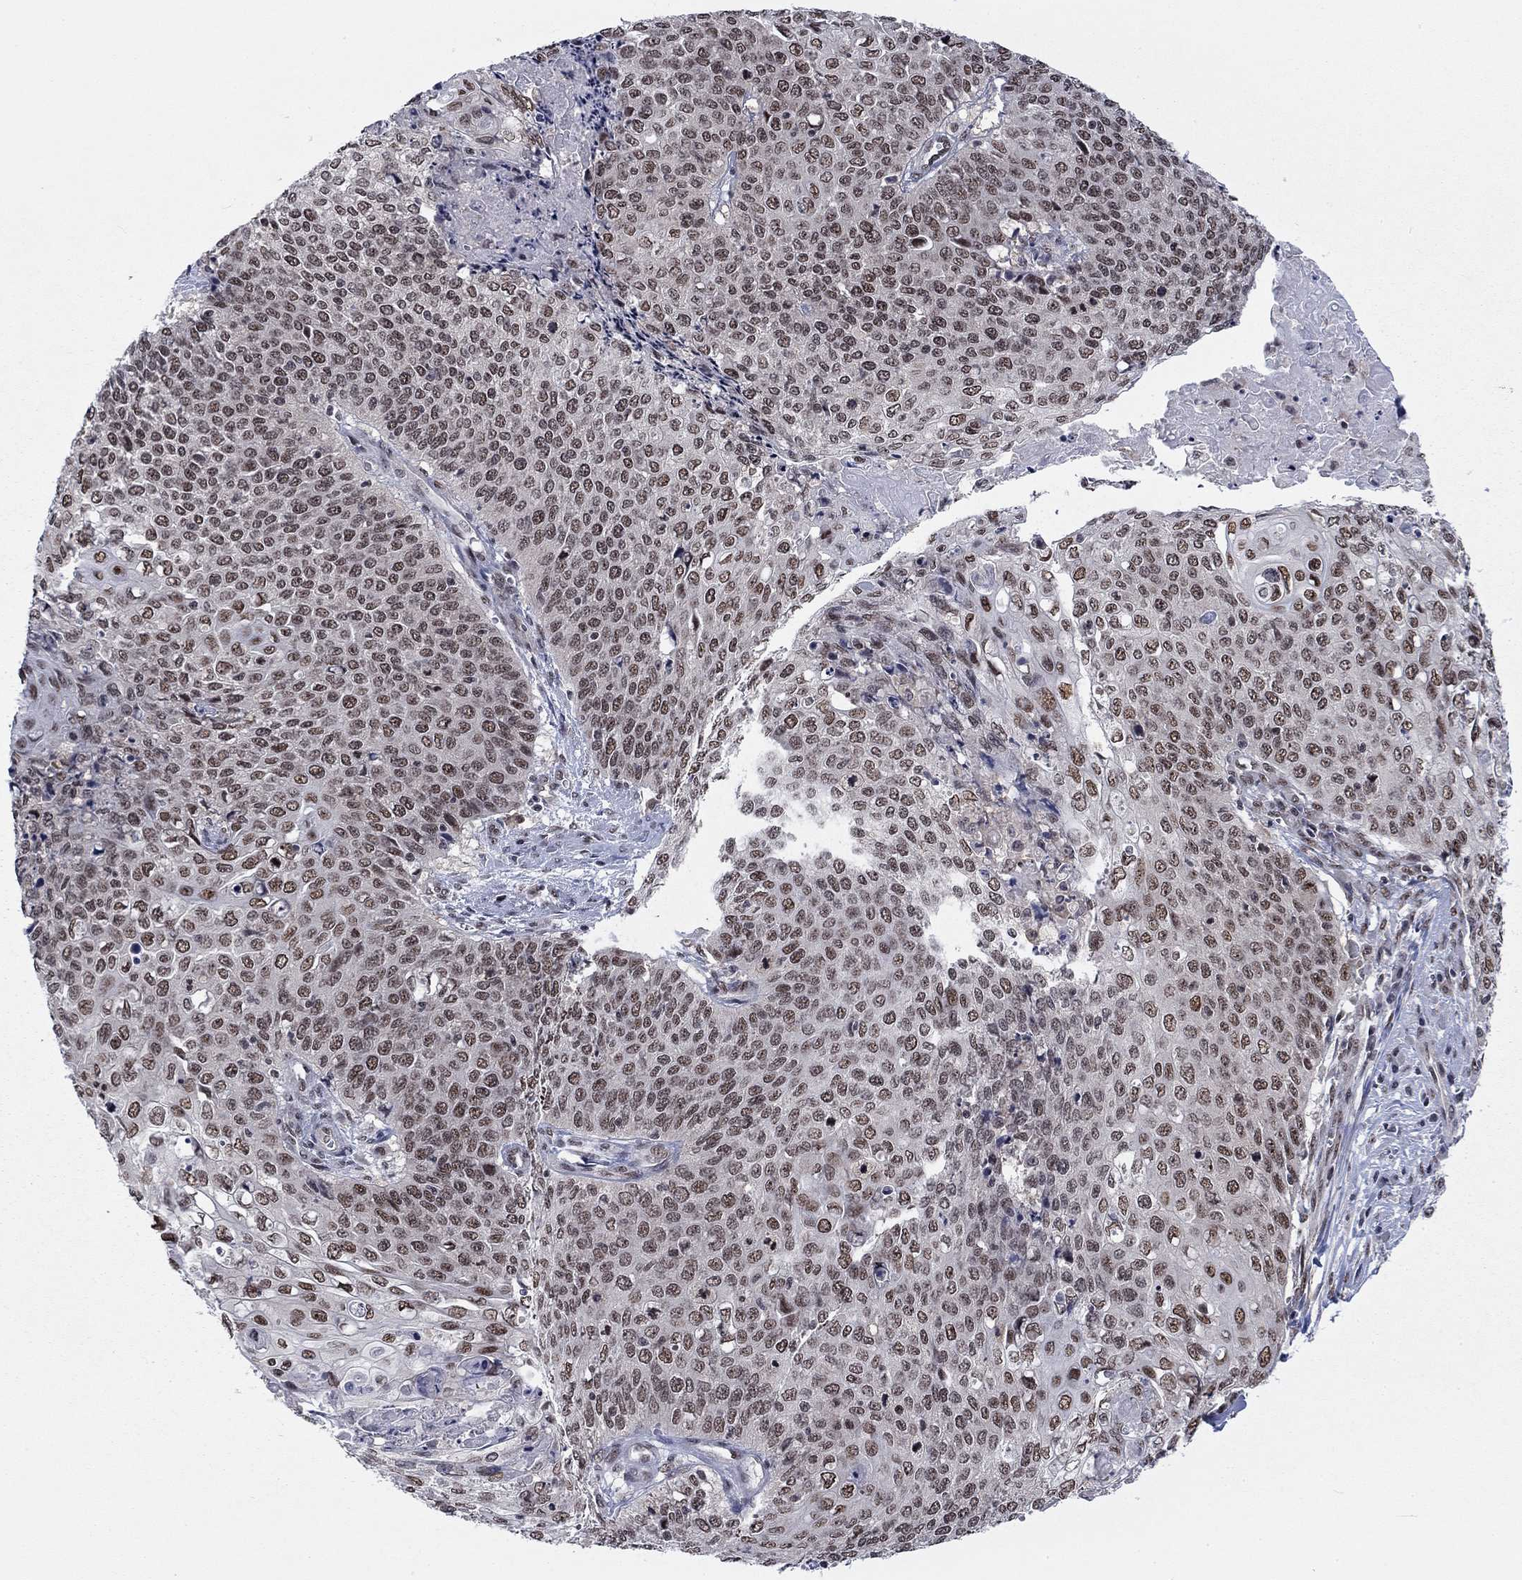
{"staining": {"intensity": "moderate", "quantity": ">75%", "location": "nuclear"}, "tissue": "cervical cancer", "cell_type": "Tumor cells", "image_type": "cancer", "snomed": [{"axis": "morphology", "description": "Squamous cell carcinoma, NOS"}, {"axis": "topography", "description": "Cervix"}], "caption": "Immunohistochemical staining of cervical cancer demonstrates medium levels of moderate nuclear expression in about >75% of tumor cells.", "gene": "FYTTD1", "patient": {"sex": "female", "age": 39}}